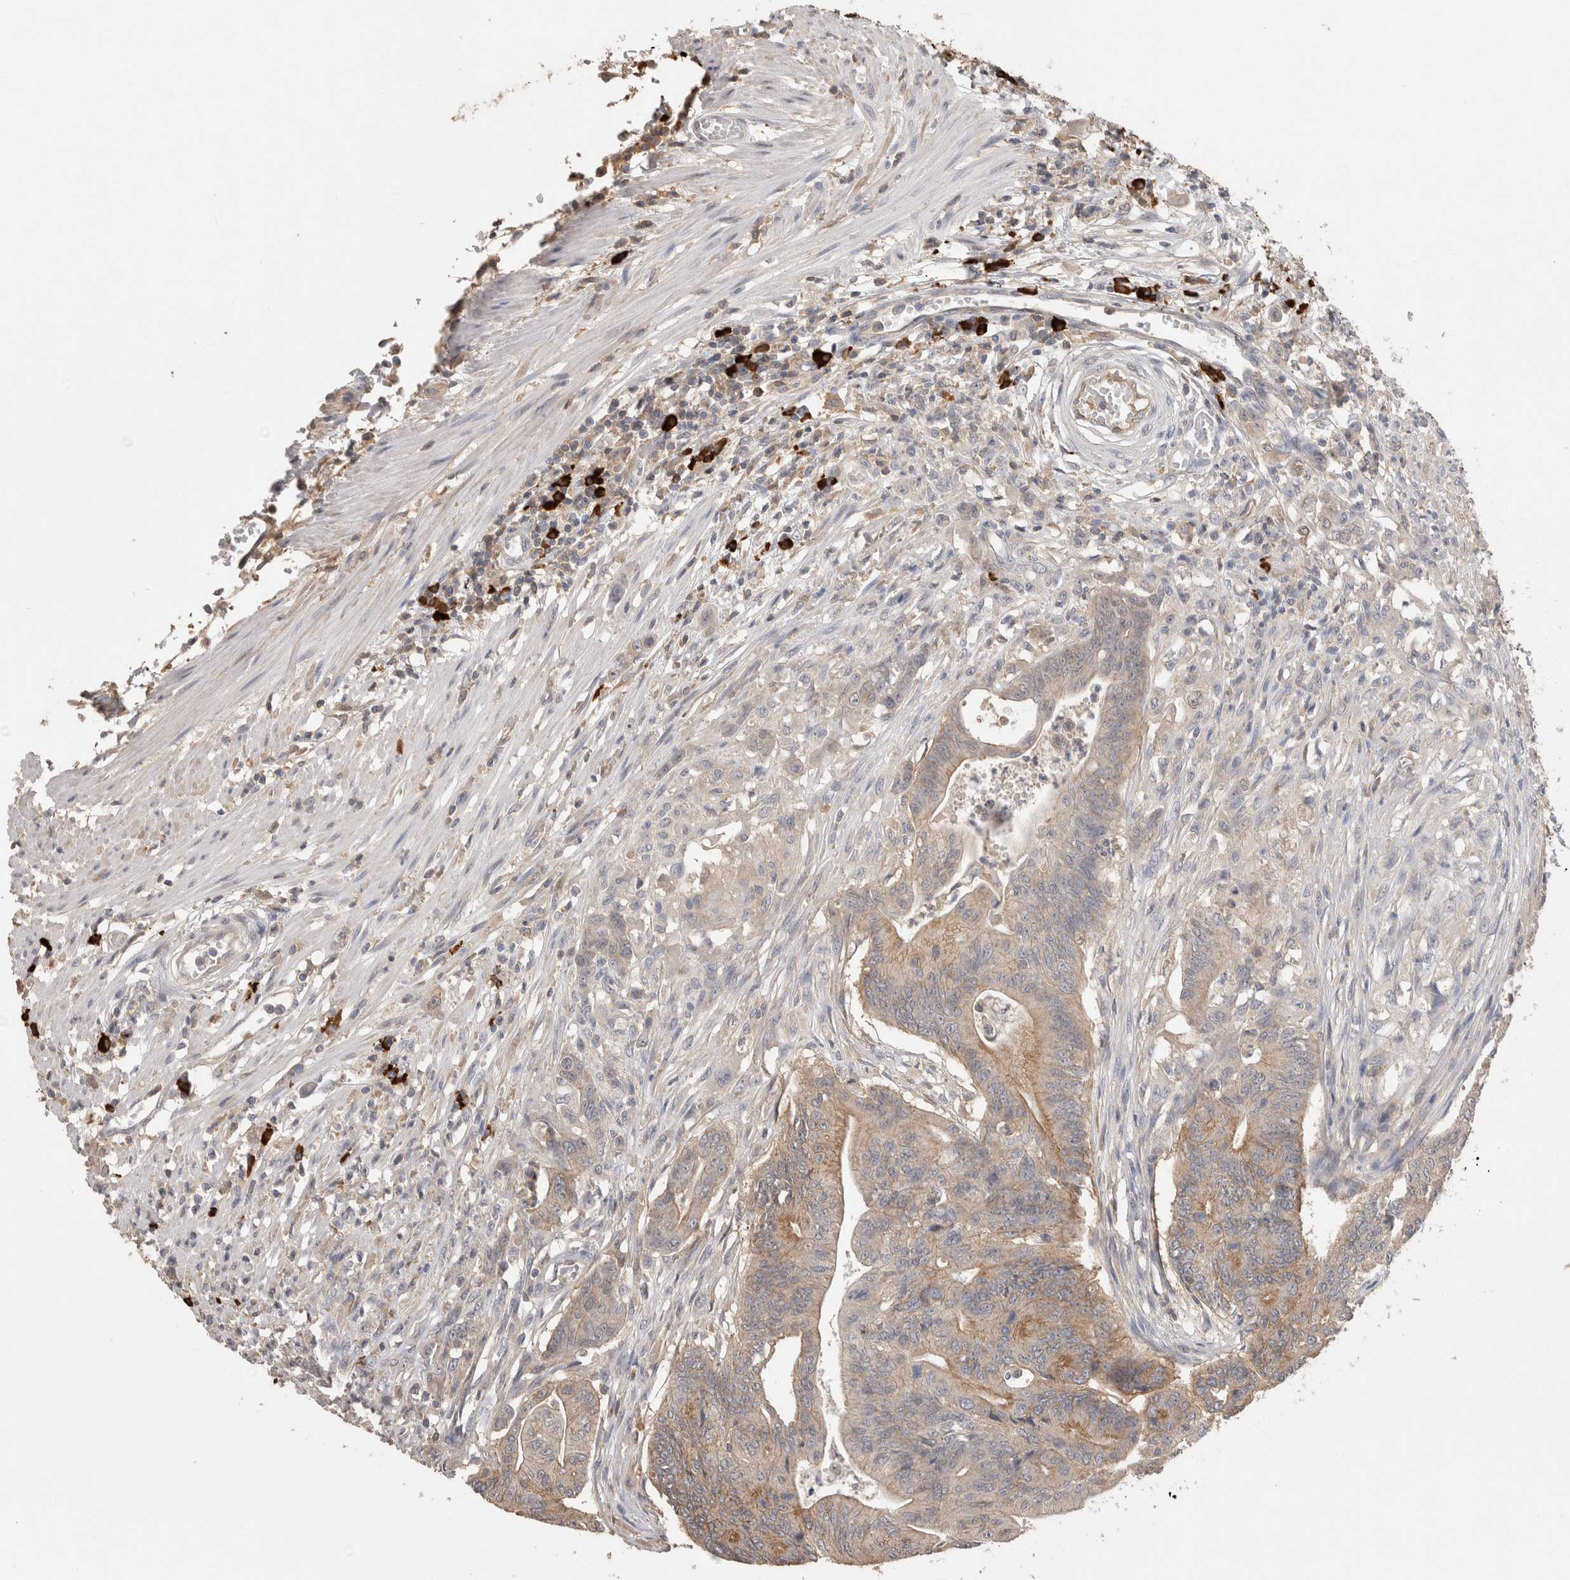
{"staining": {"intensity": "moderate", "quantity": "<25%", "location": "cytoplasmic/membranous"}, "tissue": "colorectal cancer", "cell_type": "Tumor cells", "image_type": "cancer", "snomed": [{"axis": "morphology", "description": "Adenoma, NOS"}, {"axis": "morphology", "description": "Adenocarcinoma, NOS"}, {"axis": "topography", "description": "Colon"}], "caption": "Human colorectal cancer stained with a brown dye demonstrates moderate cytoplasmic/membranous positive expression in approximately <25% of tumor cells.", "gene": "PPP3CC", "patient": {"sex": "male", "age": 79}}